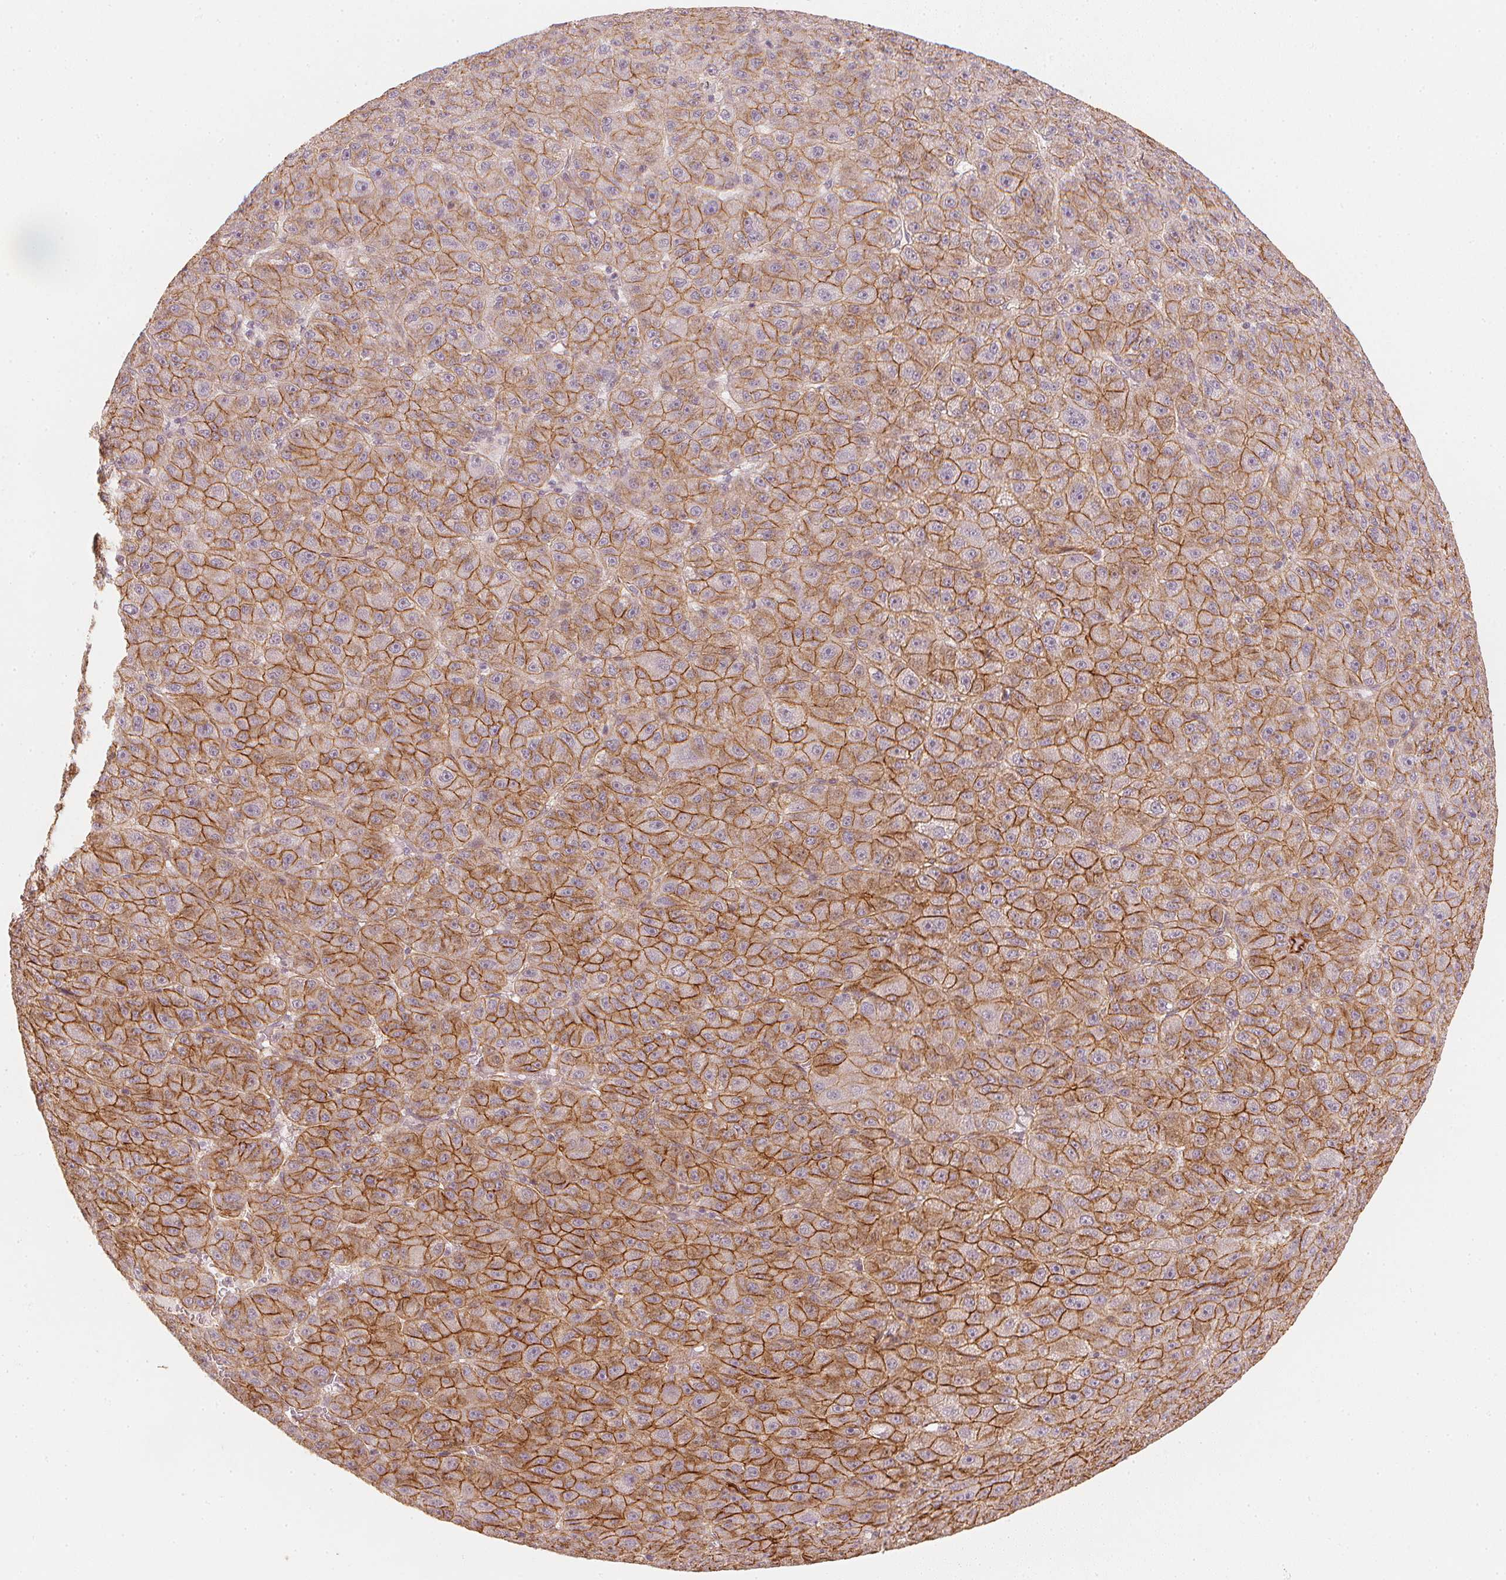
{"staining": {"intensity": "moderate", "quantity": ">75%", "location": "cytoplasmic/membranous"}, "tissue": "liver cancer", "cell_type": "Tumor cells", "image_type": "cancer", "snomed": [{"axis": "morphology", "description": "Carcinoma, Hepatocellular, NOS"}, {"axis": "topography", "description": "Liver"}], "caption": "This histopathology image exhibits IHC staining of human liver cancer, with medium moderate cytoplasmic/membranous staining in approximately >75% of tumor cells.", "gene": "CIB1", "patient": {"sex": "male", "age": 67}}